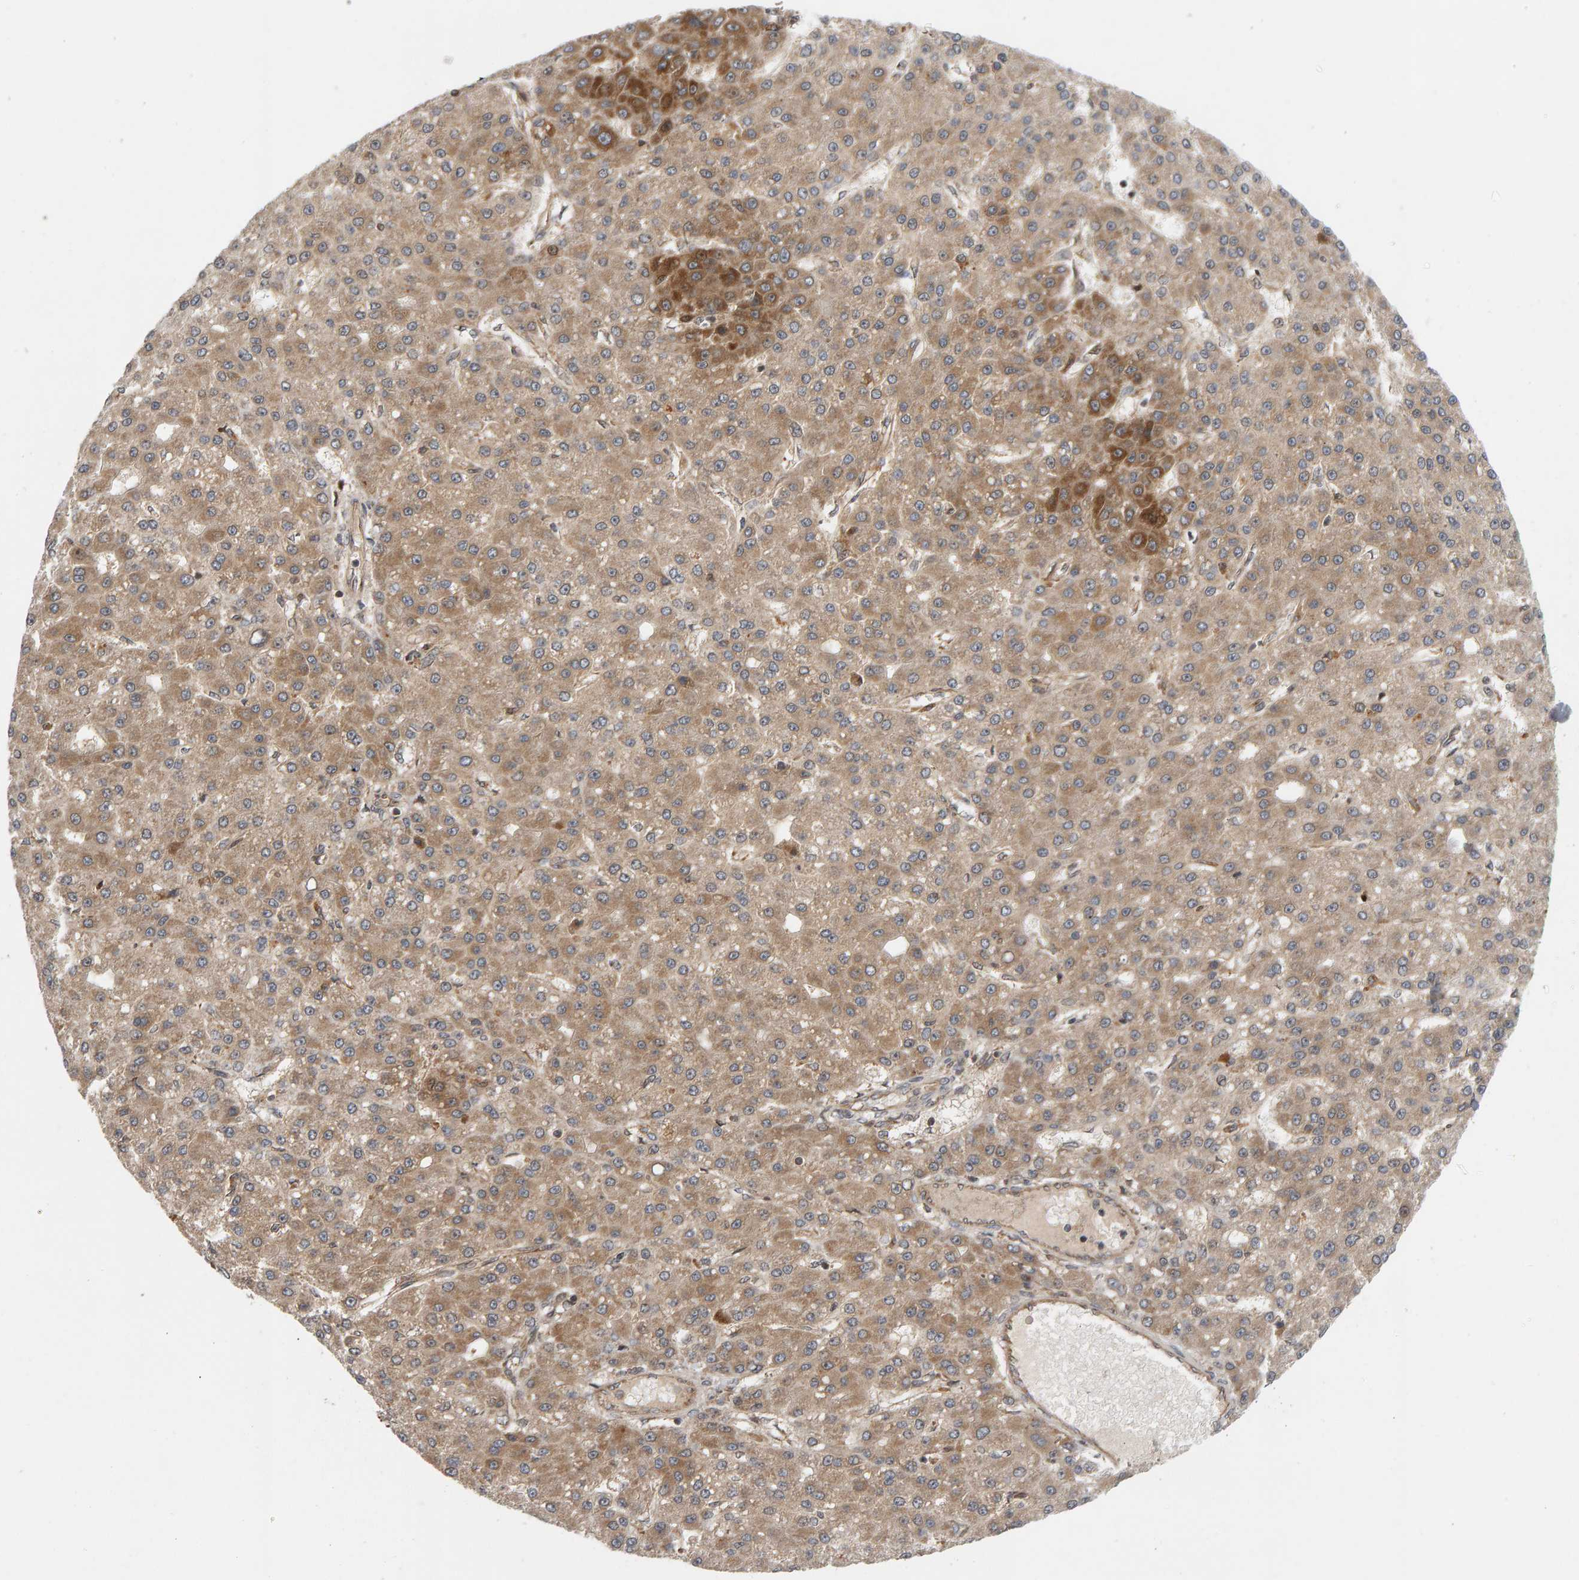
{"staining": {"intensity": "moderate", "quantity": ">75%", "location": "cytoplasmic/membranous"}, "tissue": "liver cancer", "cell_type": "Tumor cells", "image_type": "cancer", "snomed": [{"axis": "morphology", "description": "Carcinoma, Hepatocellular, NOS"}, {"axis": "topography", "description": "Liver"}], "caption": "Immunohistochemical staining of human liver cancer (hepatocellular carcinoma) exhibits medium levels of moderate cytoplasmic/membranous staining in approximately >75% of tumor cells. (Stains: DAB in brown, nuclei in blue, Microscopy: brightfield microscopy at high magnification).", "gene": "BAHCC1", "patient": {"sex": "male", "age": 67}}